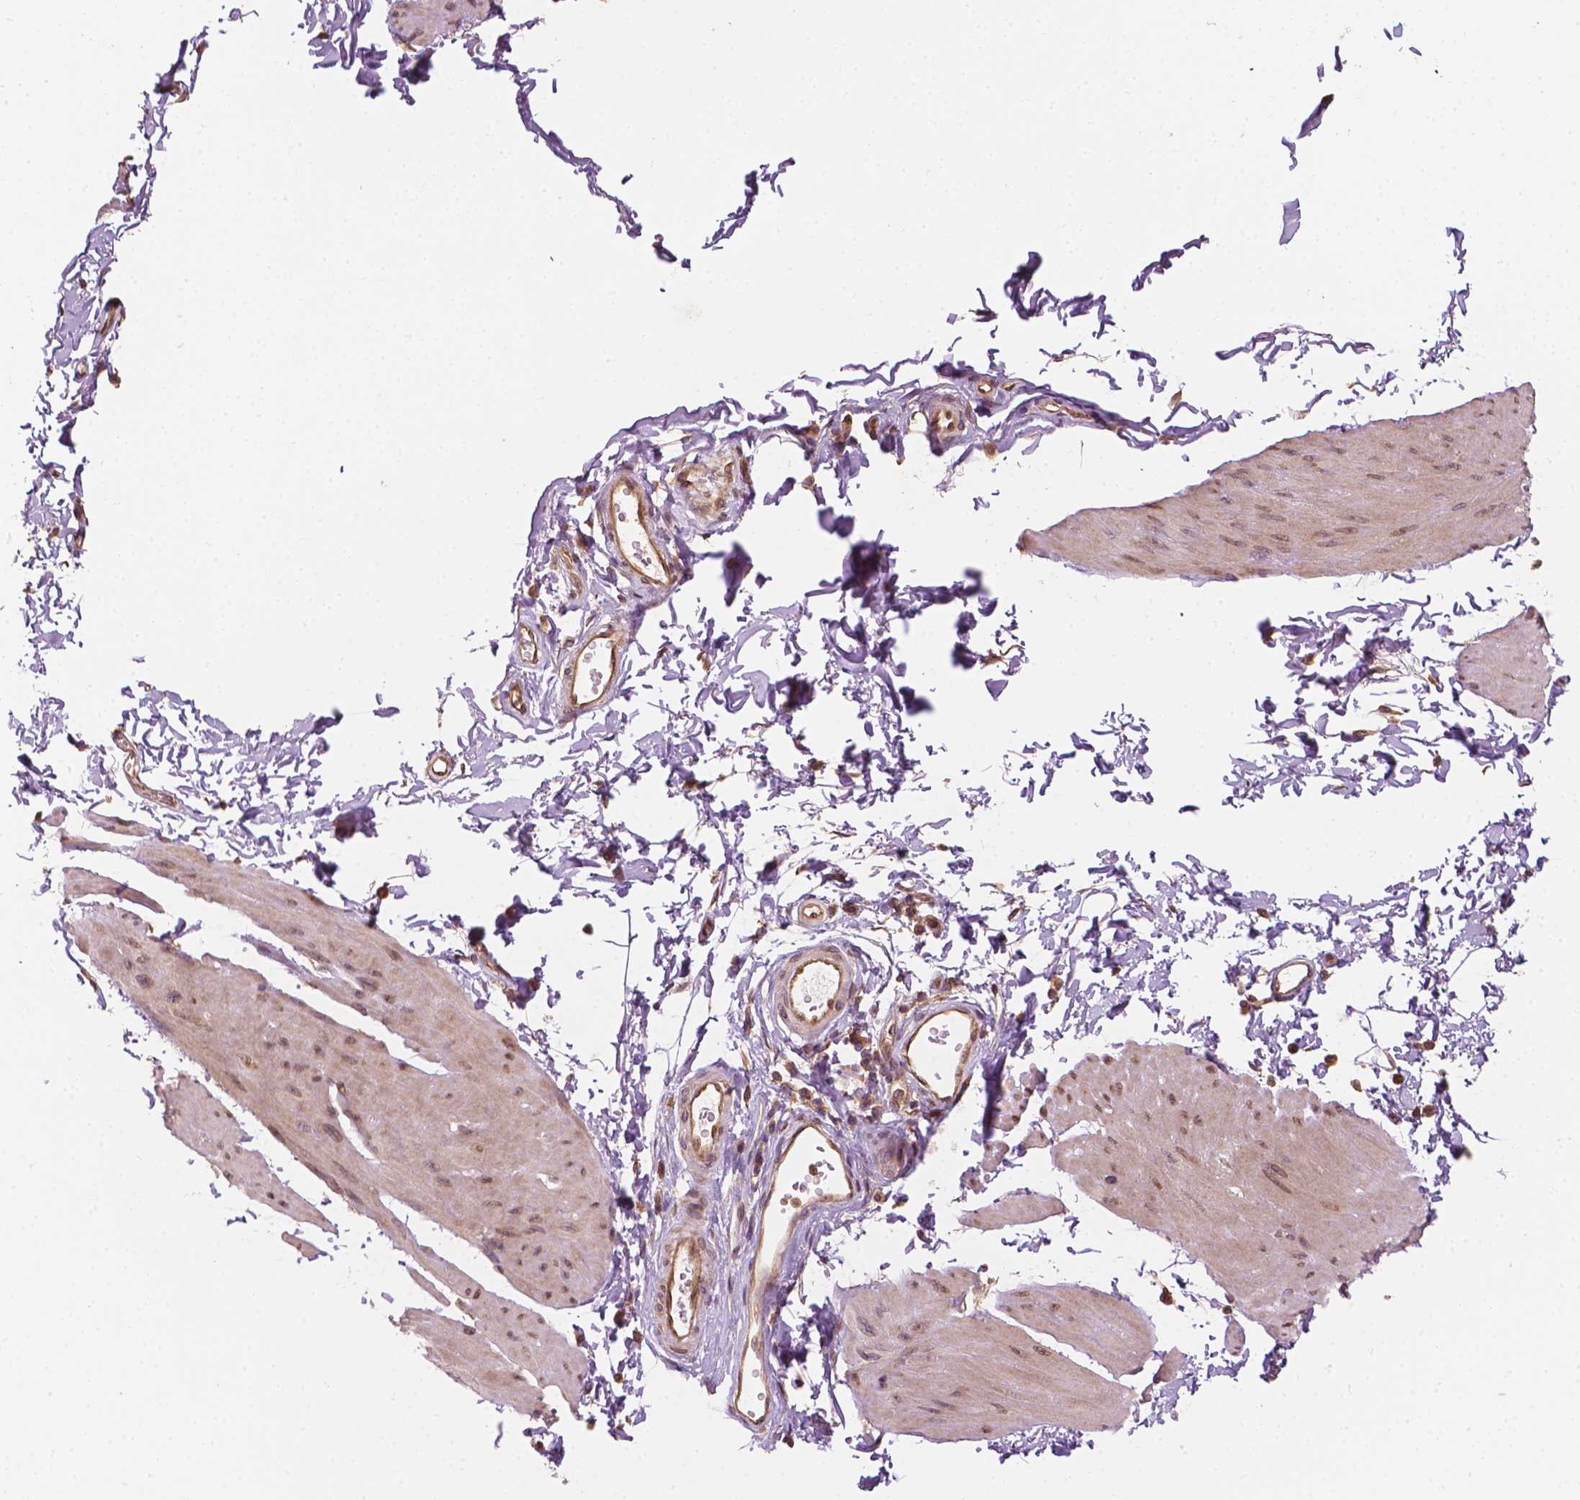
{"staining": {"intensity": "weak", "quantity": ">75%", "location": "cytoplasmic/membranous"}, "tissue": "smooth muscle", "cell_type": "Smooth muscle cells", "image_type": "normal", "snomed": [{"axis": "morphology", "description": "Normal tissue, NOS"}, {"axis": "topography", "description": "Adipose tissue"}, {"axis": "topography", "description": "Smooth muscle"}, {"axis": "topography", "description": "Peripheral nerve tissue"}], "caption": "Protein positivity by IHC displays weak cytoplasmic/membranous expression in about >75% of smooth muscle cells in unremarkable smooth muscle.", "gene": "G3BP1", "patient": {"sex": "male", "age": 83}}